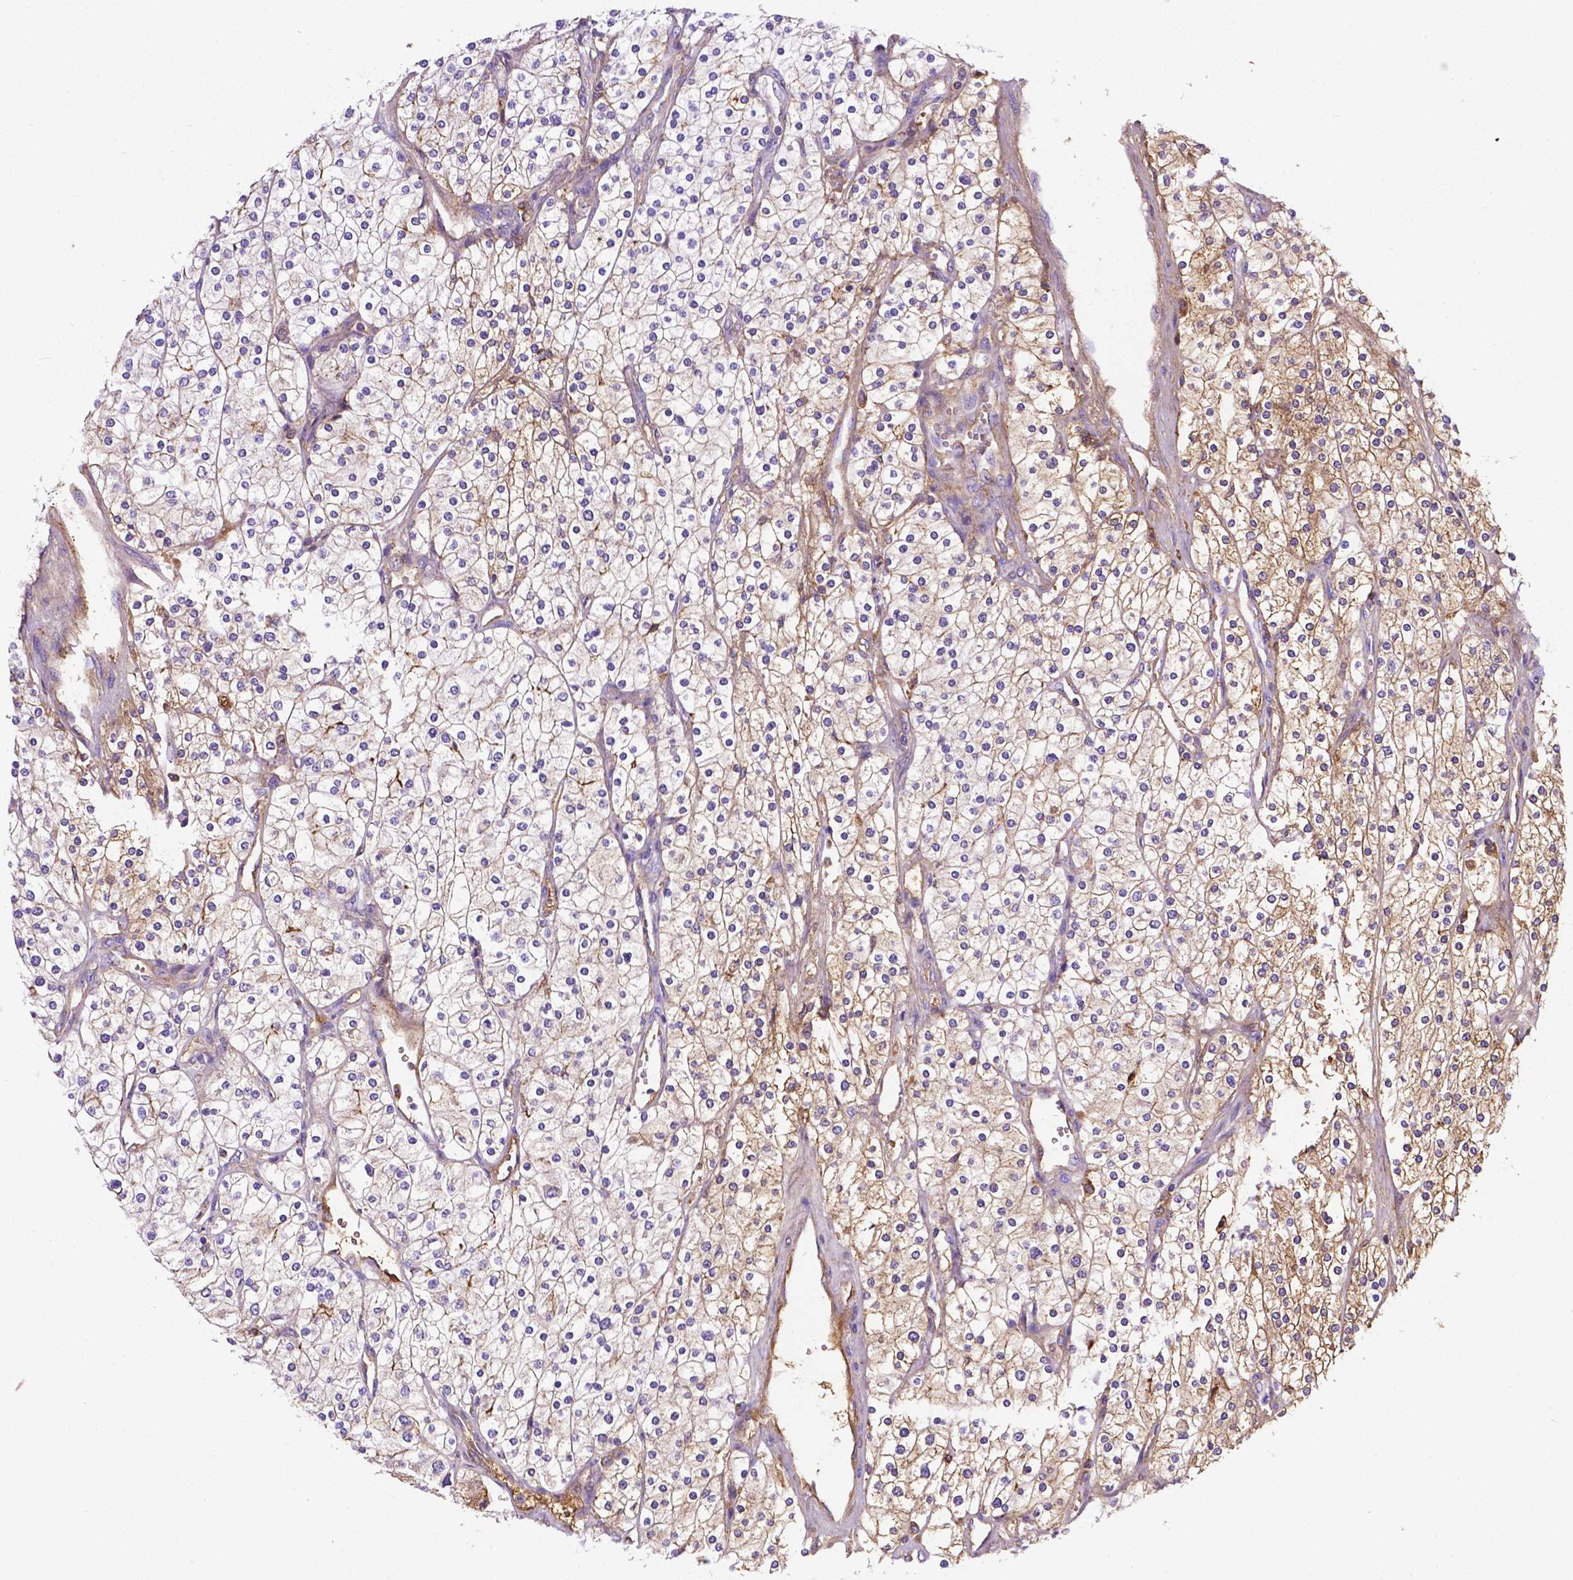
{"staining": {"intensity": "moderate", "quantity": "<25%", "location": "cytoplasmic/membranous"}, "tissue": "renal cancer", "cell_type": "Tumor cells", "image_type": "cancer", "snomed": [{"axis": "morphology", "description": "Adenocarcinoma, NOS"}, {"axis": "topography", "description": "Kidney"}], "caption": "A high-resolution micrograph shows immunohistochemistry (IHC) staining of renal cancer, which reveals moderate cytoplasmic/membranous expression in about <25% of tumor cells.", "gene": "APOE", "patient": {"sex": "male", "age": 80}}